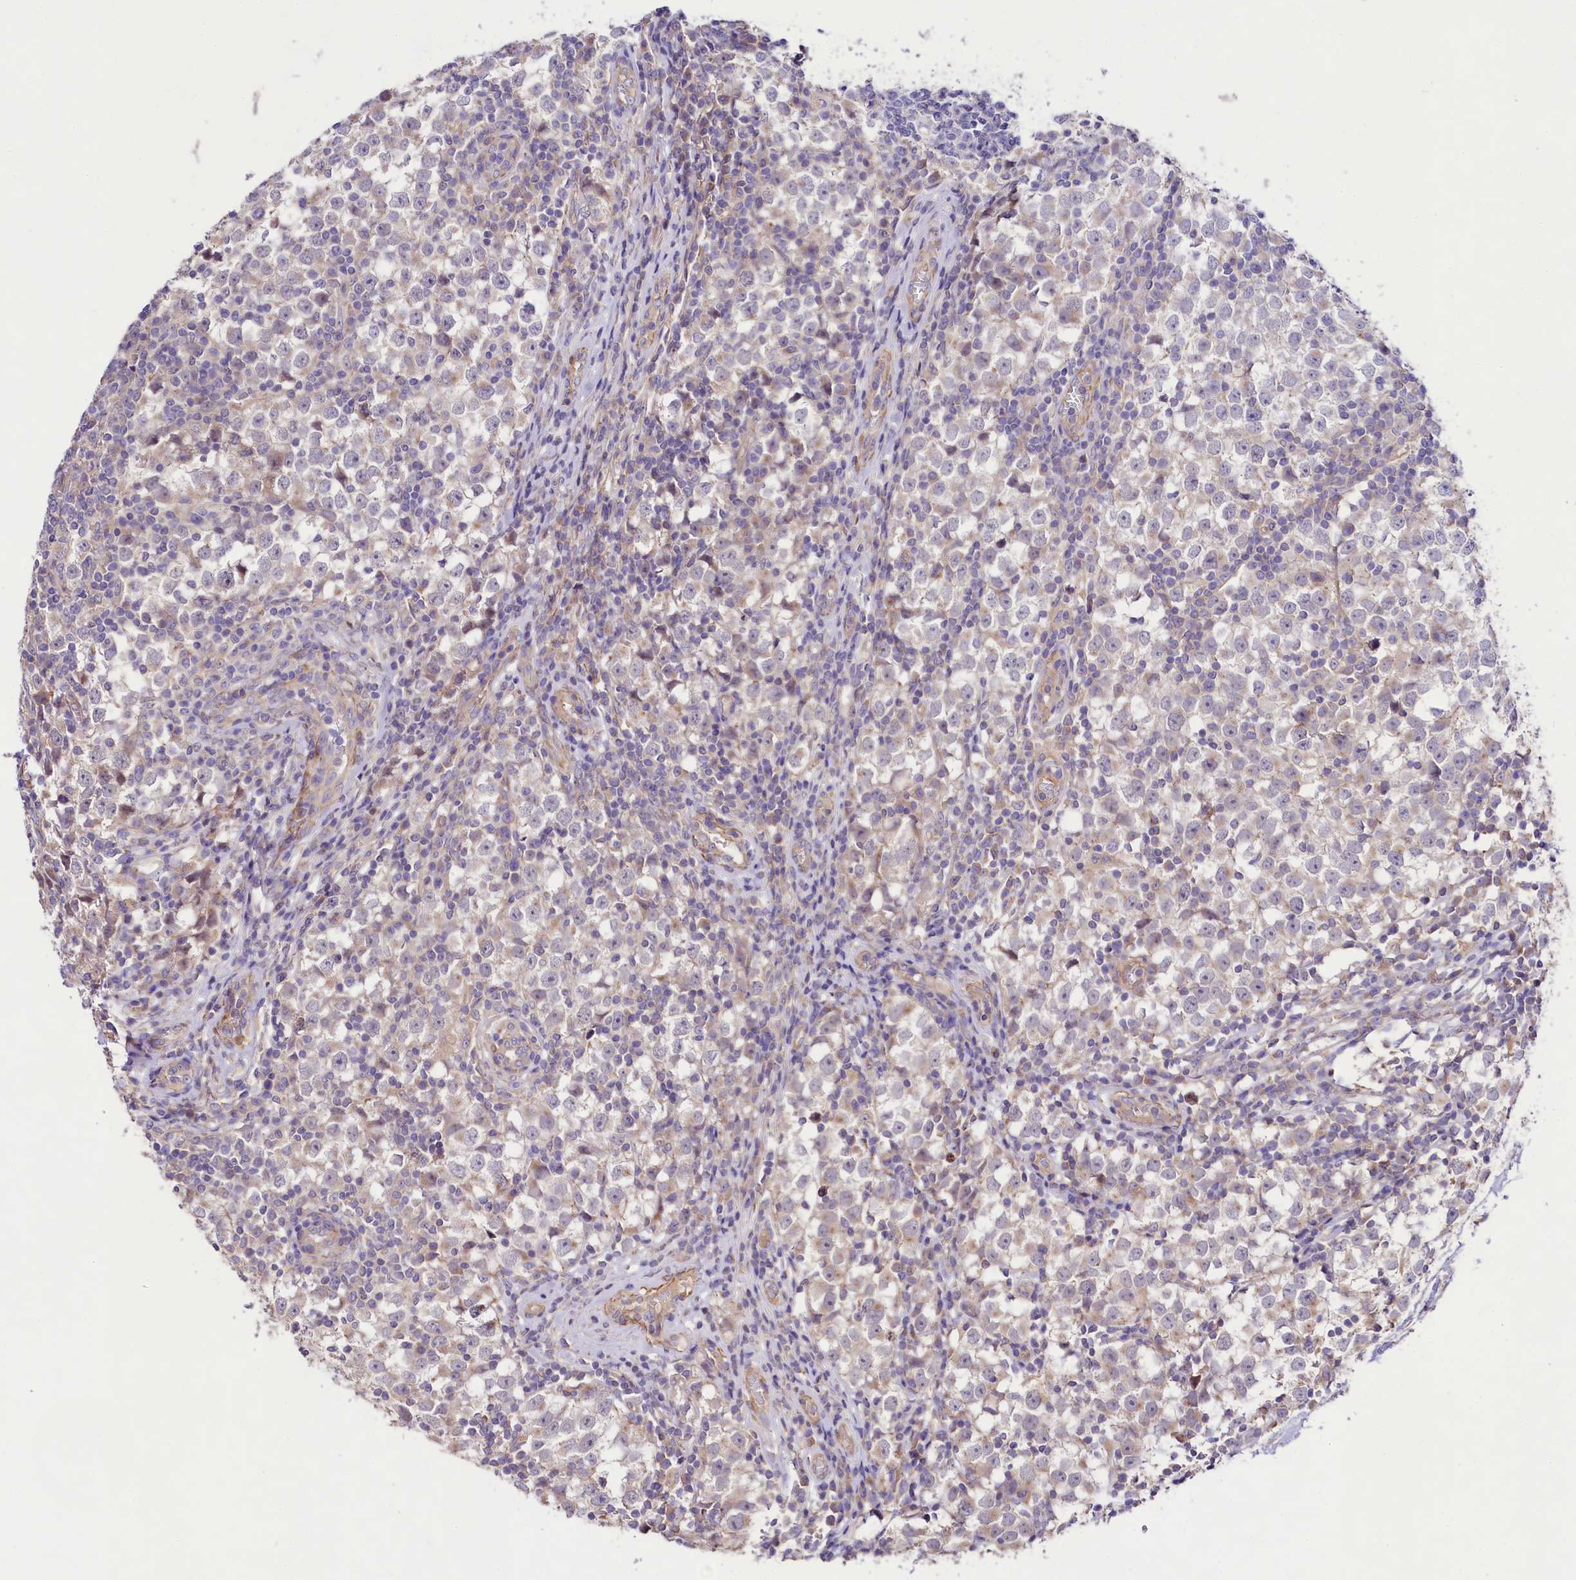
{"staining": {"intensity": "negative", "quantity": "none", "location": "none"}, "tissue": "testis cancer", "cell_type": "Tumor cells", "image_type": "cancer", "snomed": [{"axis": "morphology", "description": "Seminoma, NOS"}, {"axis": "topography", "description": "Testis"}], "caption": "Tumor cells are negative for protein expression in human testis cancer (seminoma).", "gene": "VPS11", "patient": {"sex": "male", "age": 65}}